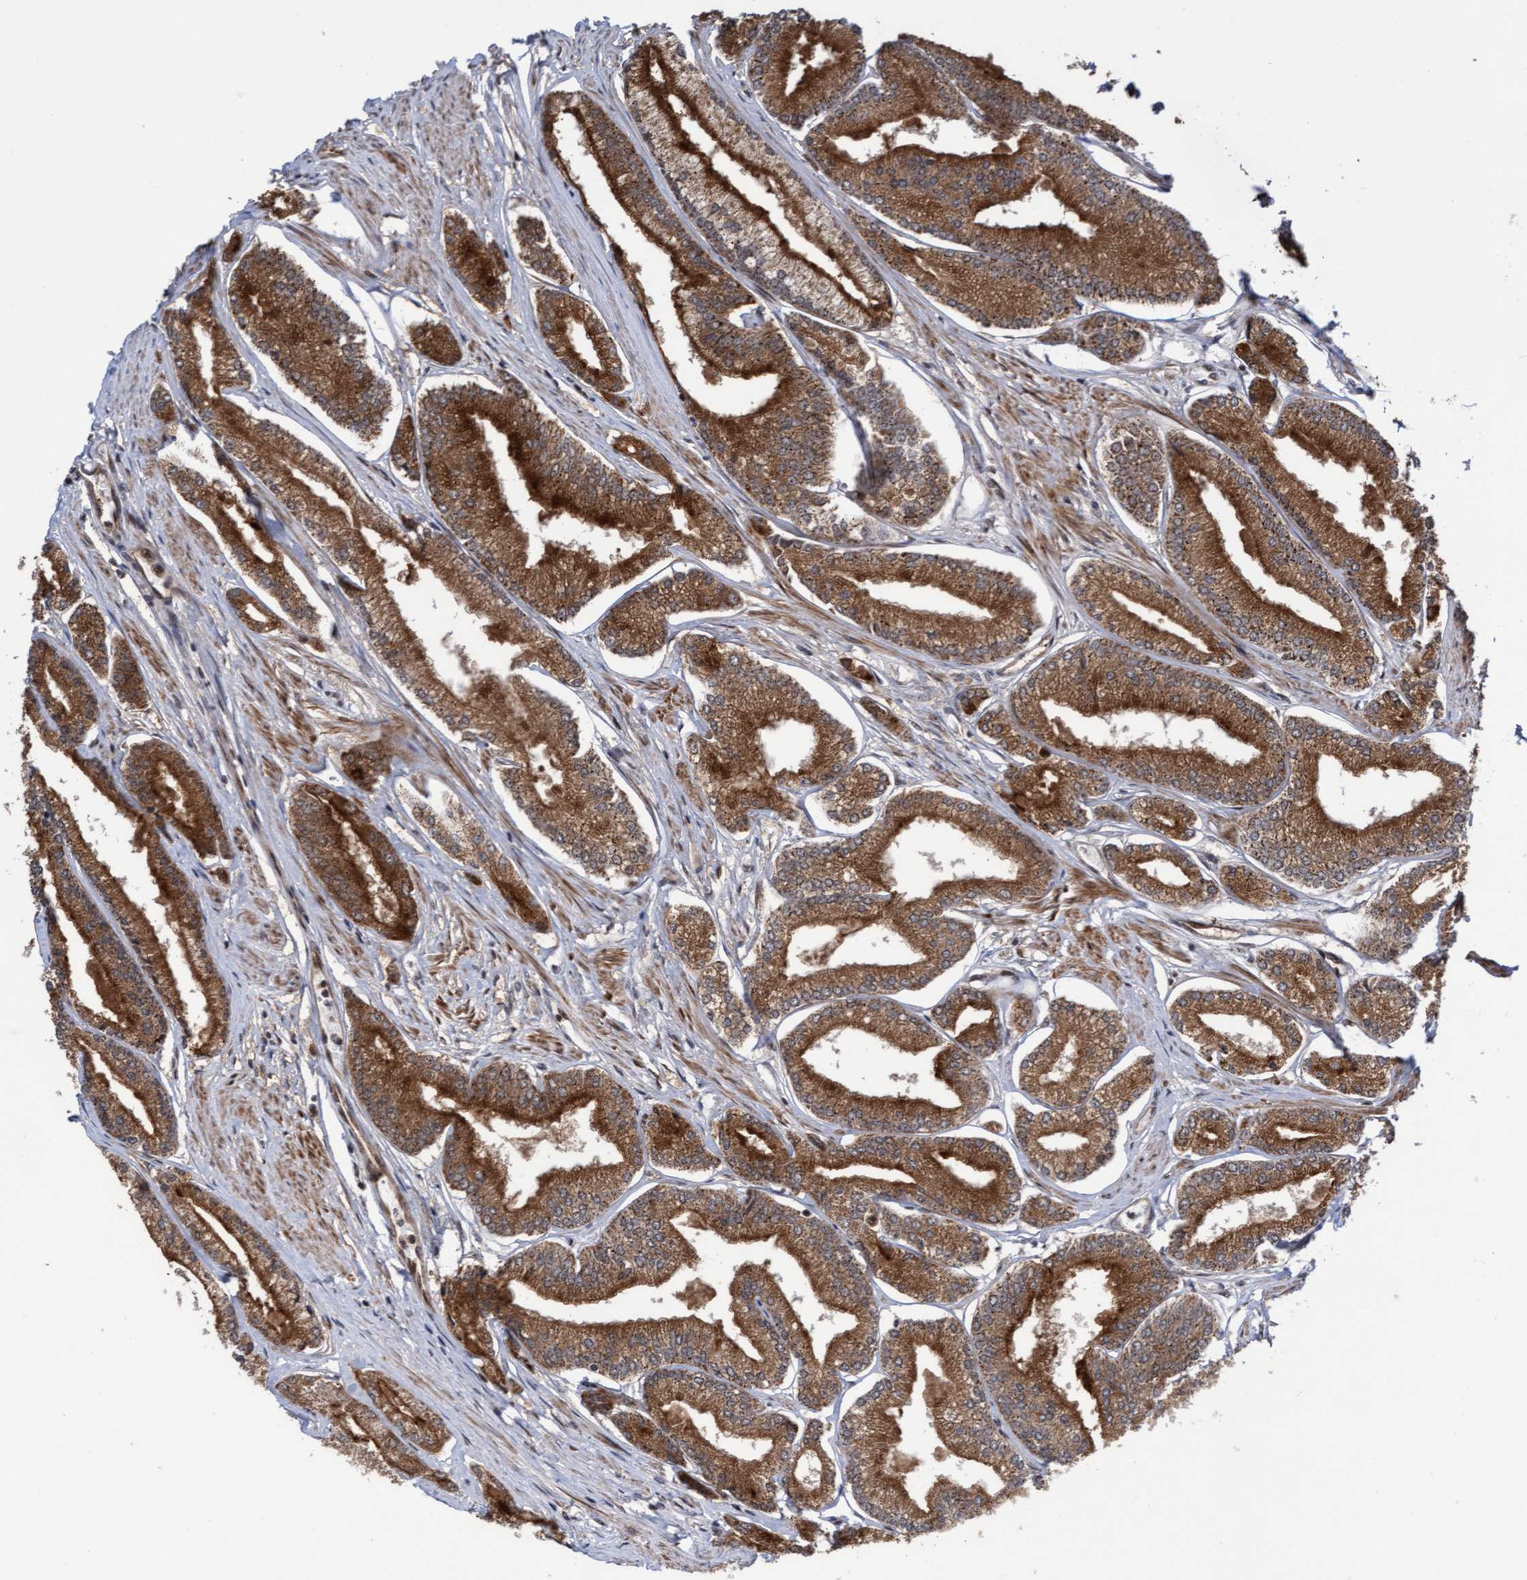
{"staining": {"intensity": "strong", "quantity": ">75%", "location": "cytoplasmic/membranous"}, "tissue": "prostate cancer", "cell_type": "Tumor cells", "image_type": "cancer", "snomed": [{"axis": "morphology", "description": "Adenocarcinoma, Low grade"}, {"axis": "topography", "description": "Prostate"}], "caption": "Prostate cancer (low-grade adenocarcinoma) tissue demonstrates strong cytoplasmic/membranous expression in approximately >75% of tumor cells, visualized by immunohistochemistry.", "gene": "ITFG1", "patient": {"sex": "male", "age": 52}}